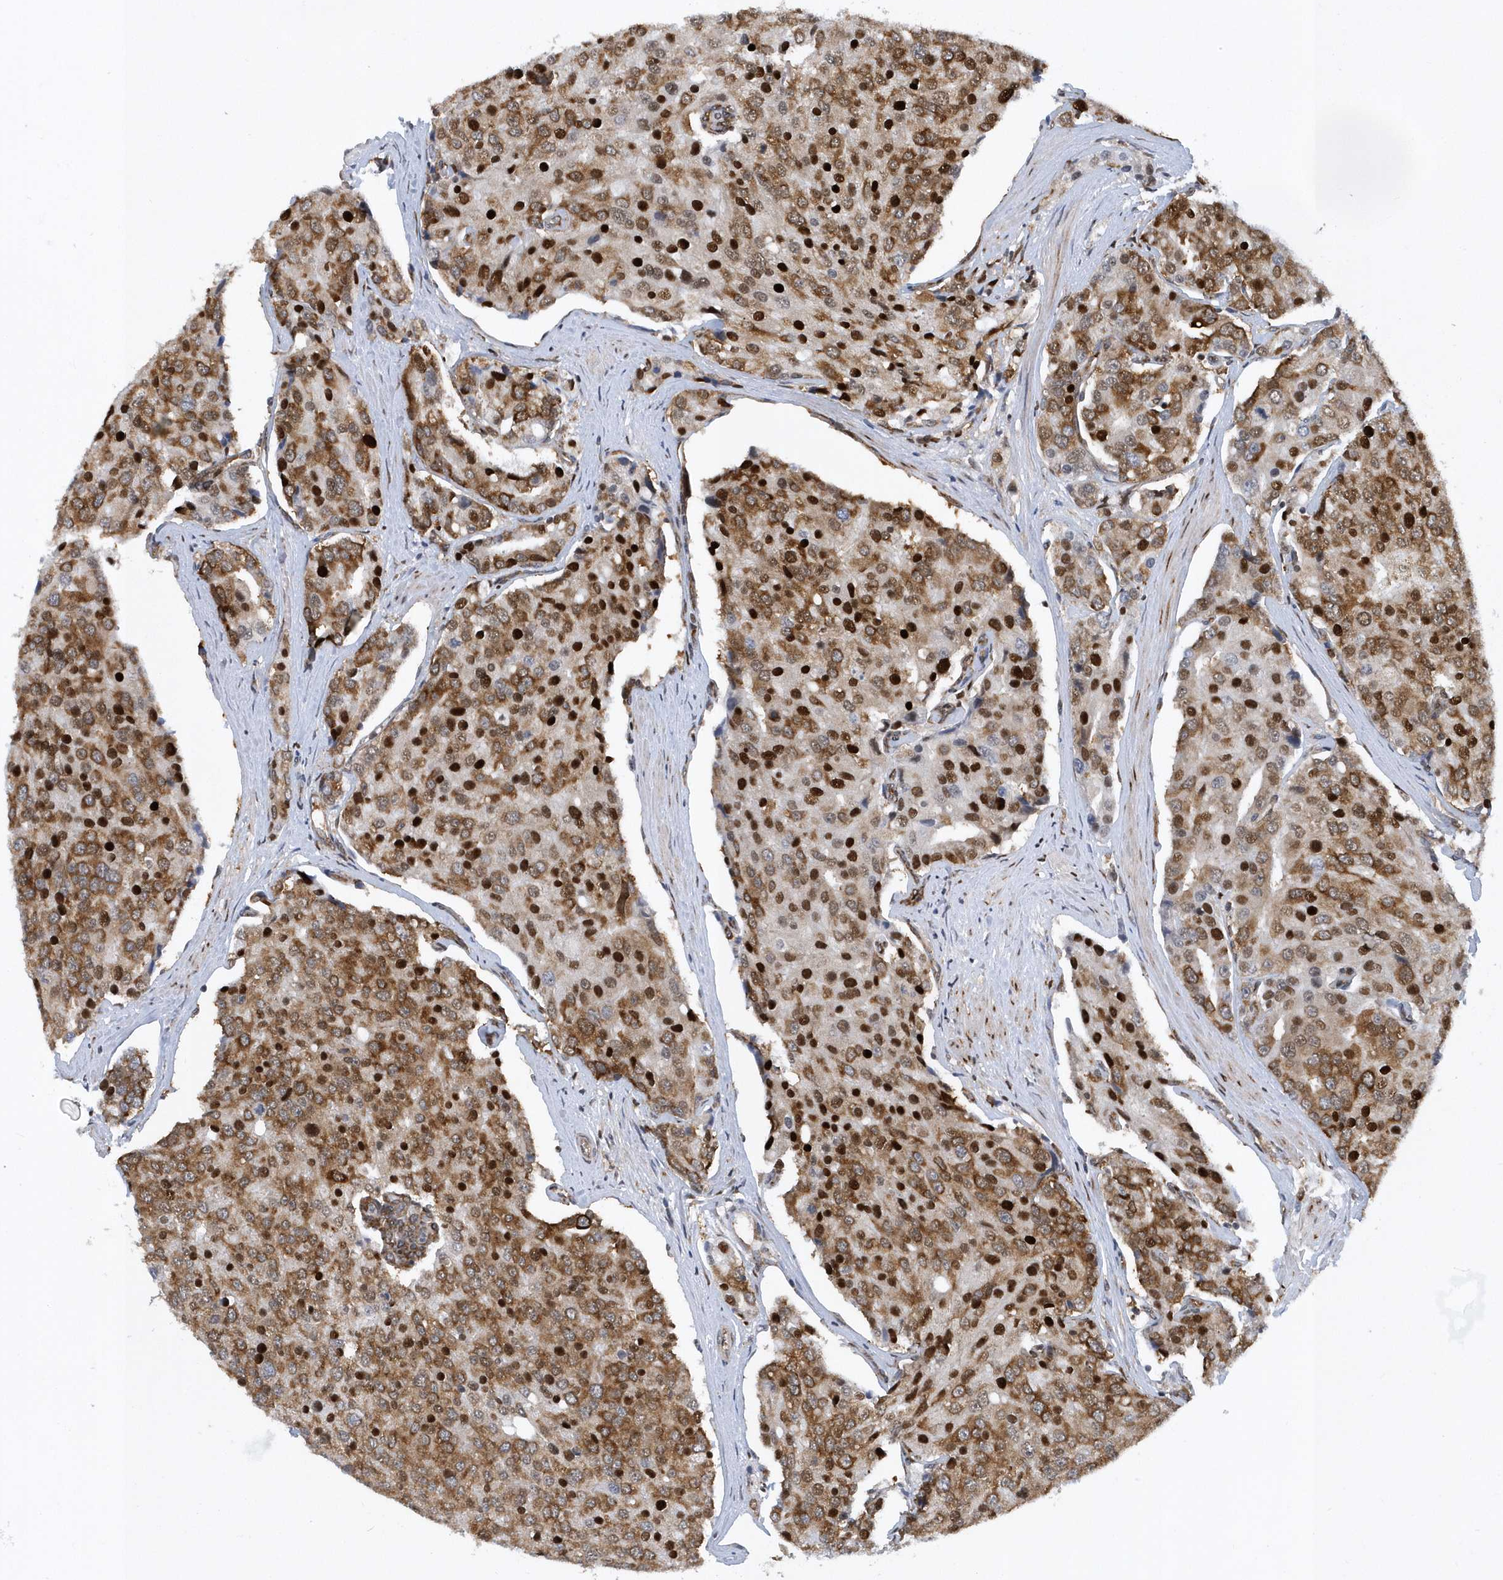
{"staining": {"intensity": "strong", "quantity": ">75%", "location": "cytoplasmic/membranous,nuclear"}, "tissue": "prostate cancer", "cell_type": "Tumor cells", "image_type": "cancer", "snomed": [{"axis": "morphology", "description": "Adenocarcinoma, High grade"}, {"axis": "topography", "description": "Prostate"}], "caption": "Immunohistochemistry (IHC) (DAB (3,3'-diaminobenzidine)) staining of prostate cancer reveals strong cytoplasmic/membranous and nuclear protein positivity in about >75% of tumor cells.", "gene": "PHF1", "patient": {"sex": "male", "age": 50}}